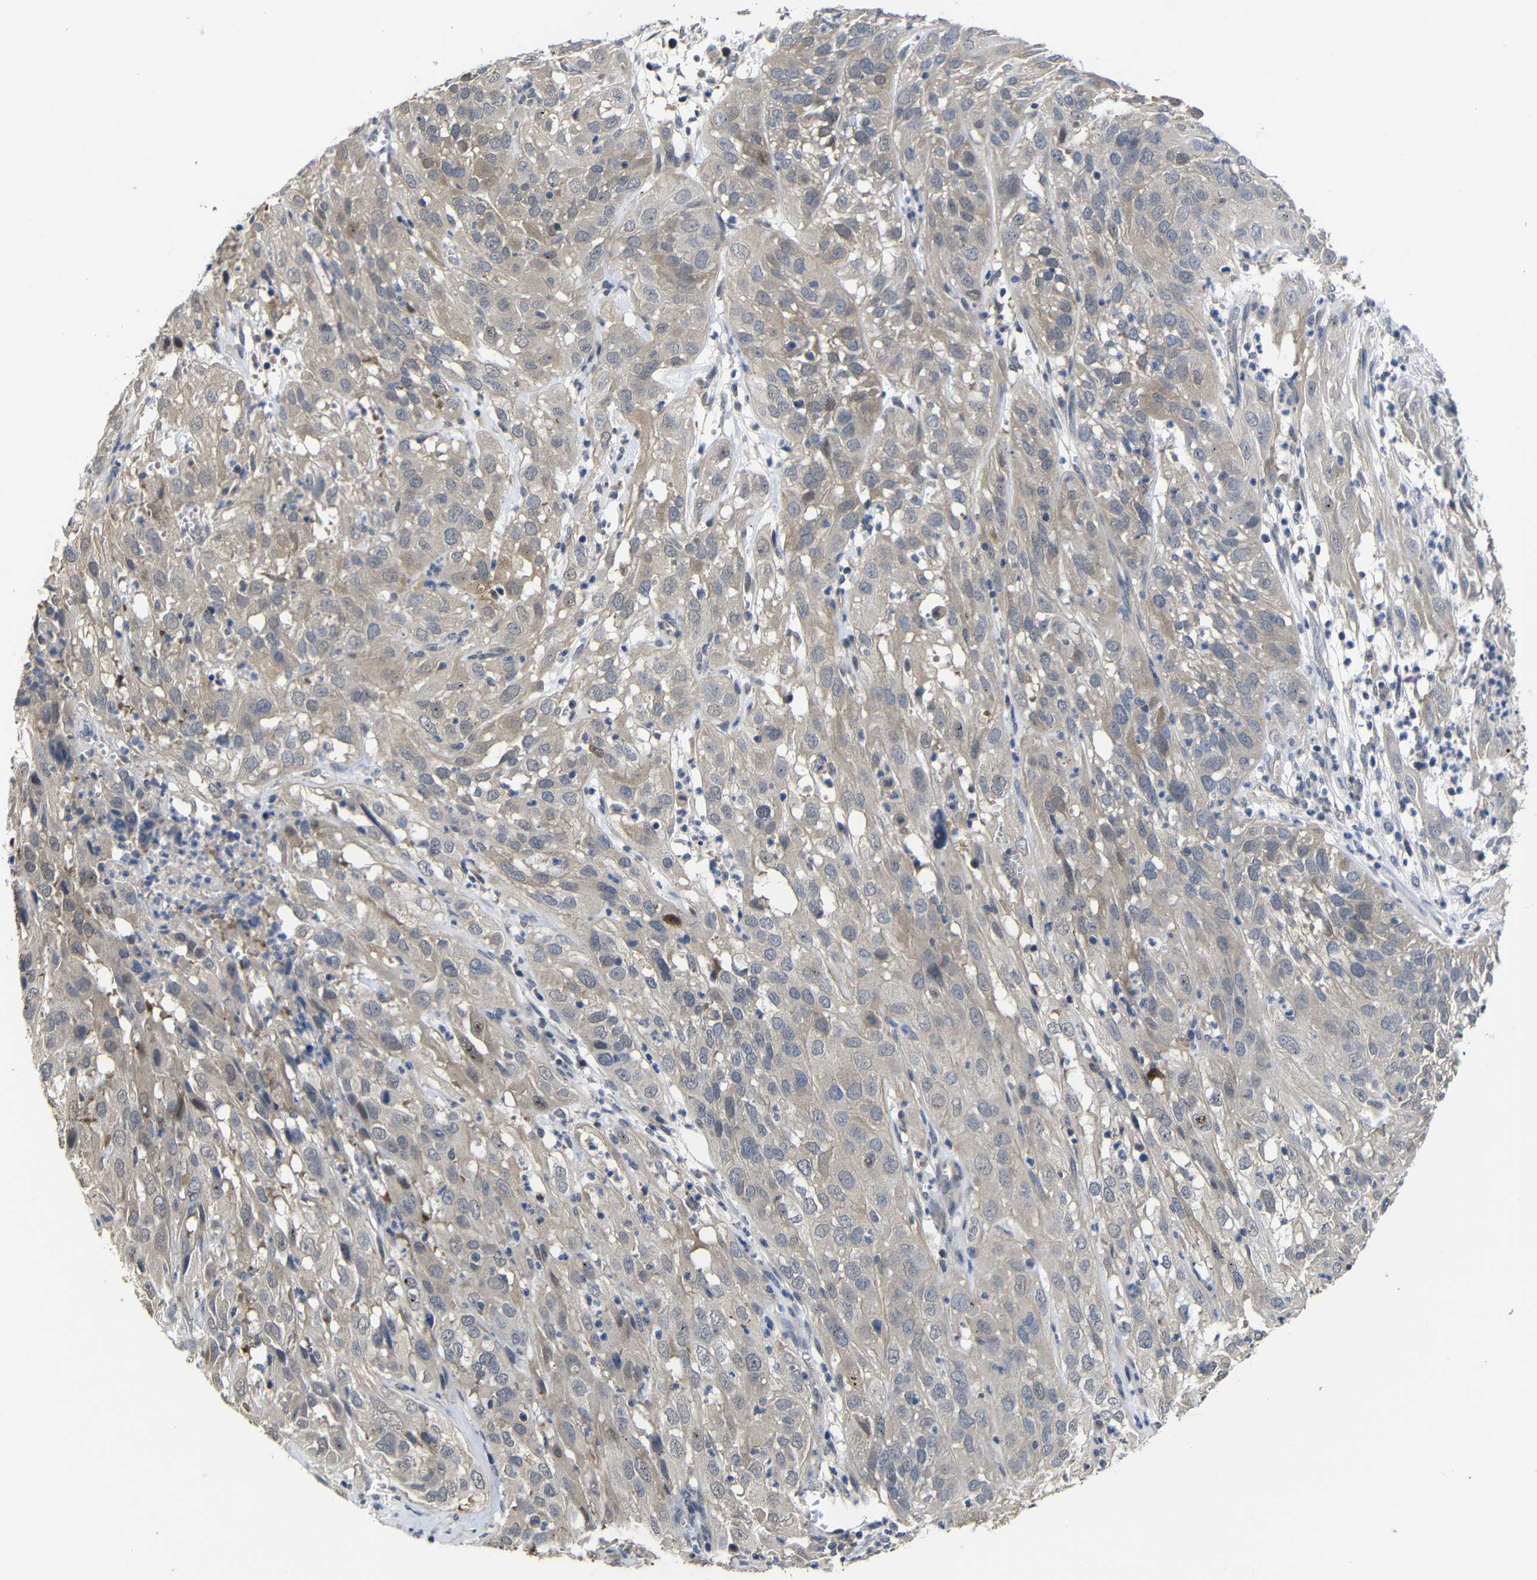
{"staining": {"intensity": "weak", "quantity": ">75%", "location": "cytoplasmic/membranous"}, "tissue": "cervical cancer", "cell_type": "Tumor cells", "image_type": "cancer", "snomed": [{"axis": "morphology", "description": "Squamous cell carcinoma, NOS"}, {"axis": "topography", "description": "Cervix"}], "caption": "IHC (DAB (3,3'-diaminobenzidine)) staining of squamous cell carcinoma (cervical) displays weak cytoplasmic/membranous protein staining in approximately >75% of tumor cells.", "gene": "ATG12", "patient": {"sex": "female", "age": 32}}